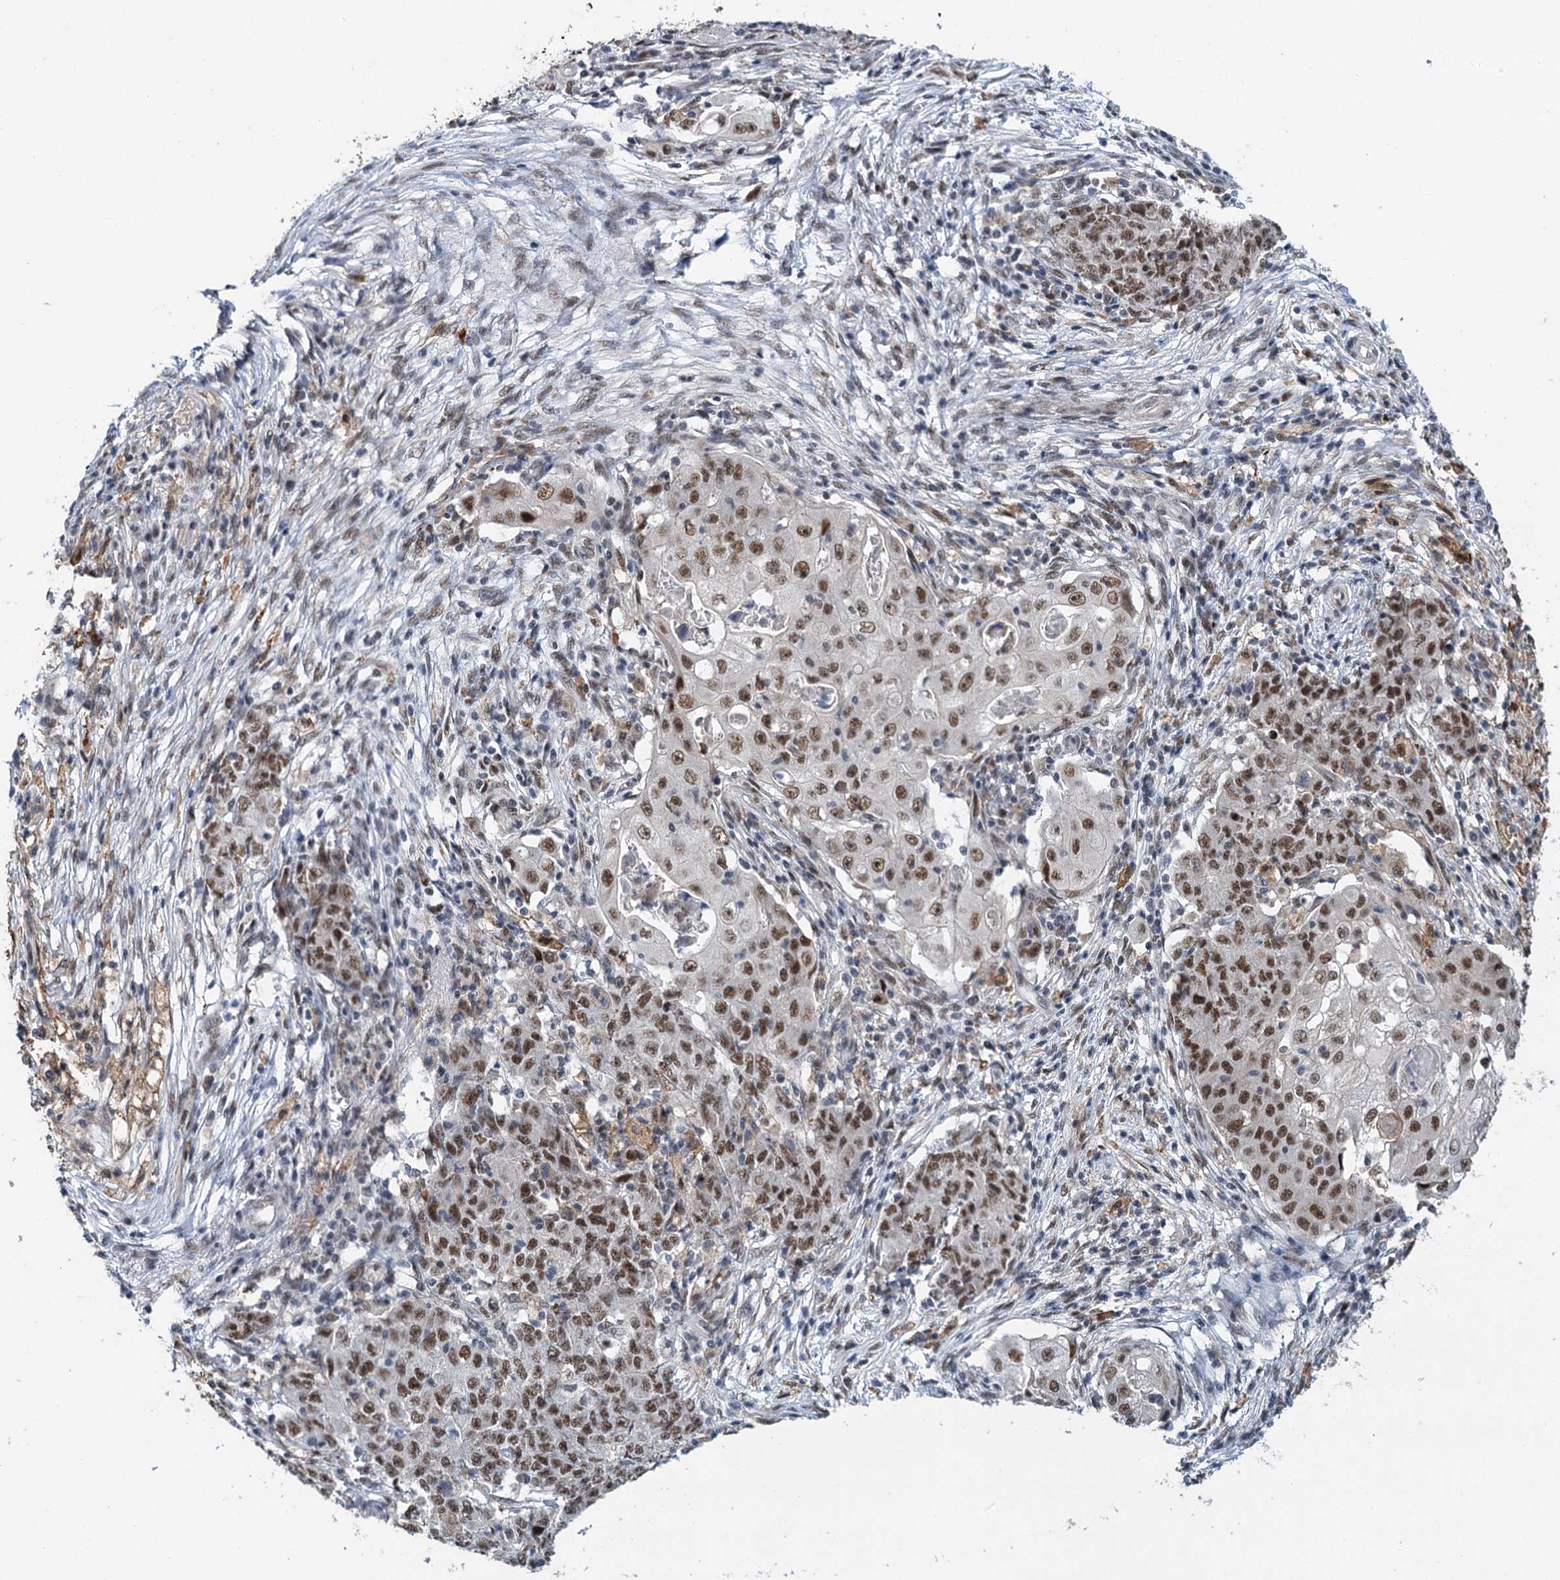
{"staining": {"intensity": "moderate", "quantity": ">75%", "location": "nuclear"}, "tissue": "ovarian cancer", "cell_type": "Tumor cells", "image_type": "cancer", "snomed": [{"axis": "morphology", "description": "Carcinoma, endometroid"}, {"axis": "topography", "description": "Ovary"}], "caption": "This image displays ovarian endometroid carcinoma stained with IHC to label a protein in brown. The nuclear of tumor cells show moderate positivity for the protein. Nuclei are counter-stained blue.", "gene": "PHF8", "patient": {"sex": "female", "age": 42}}